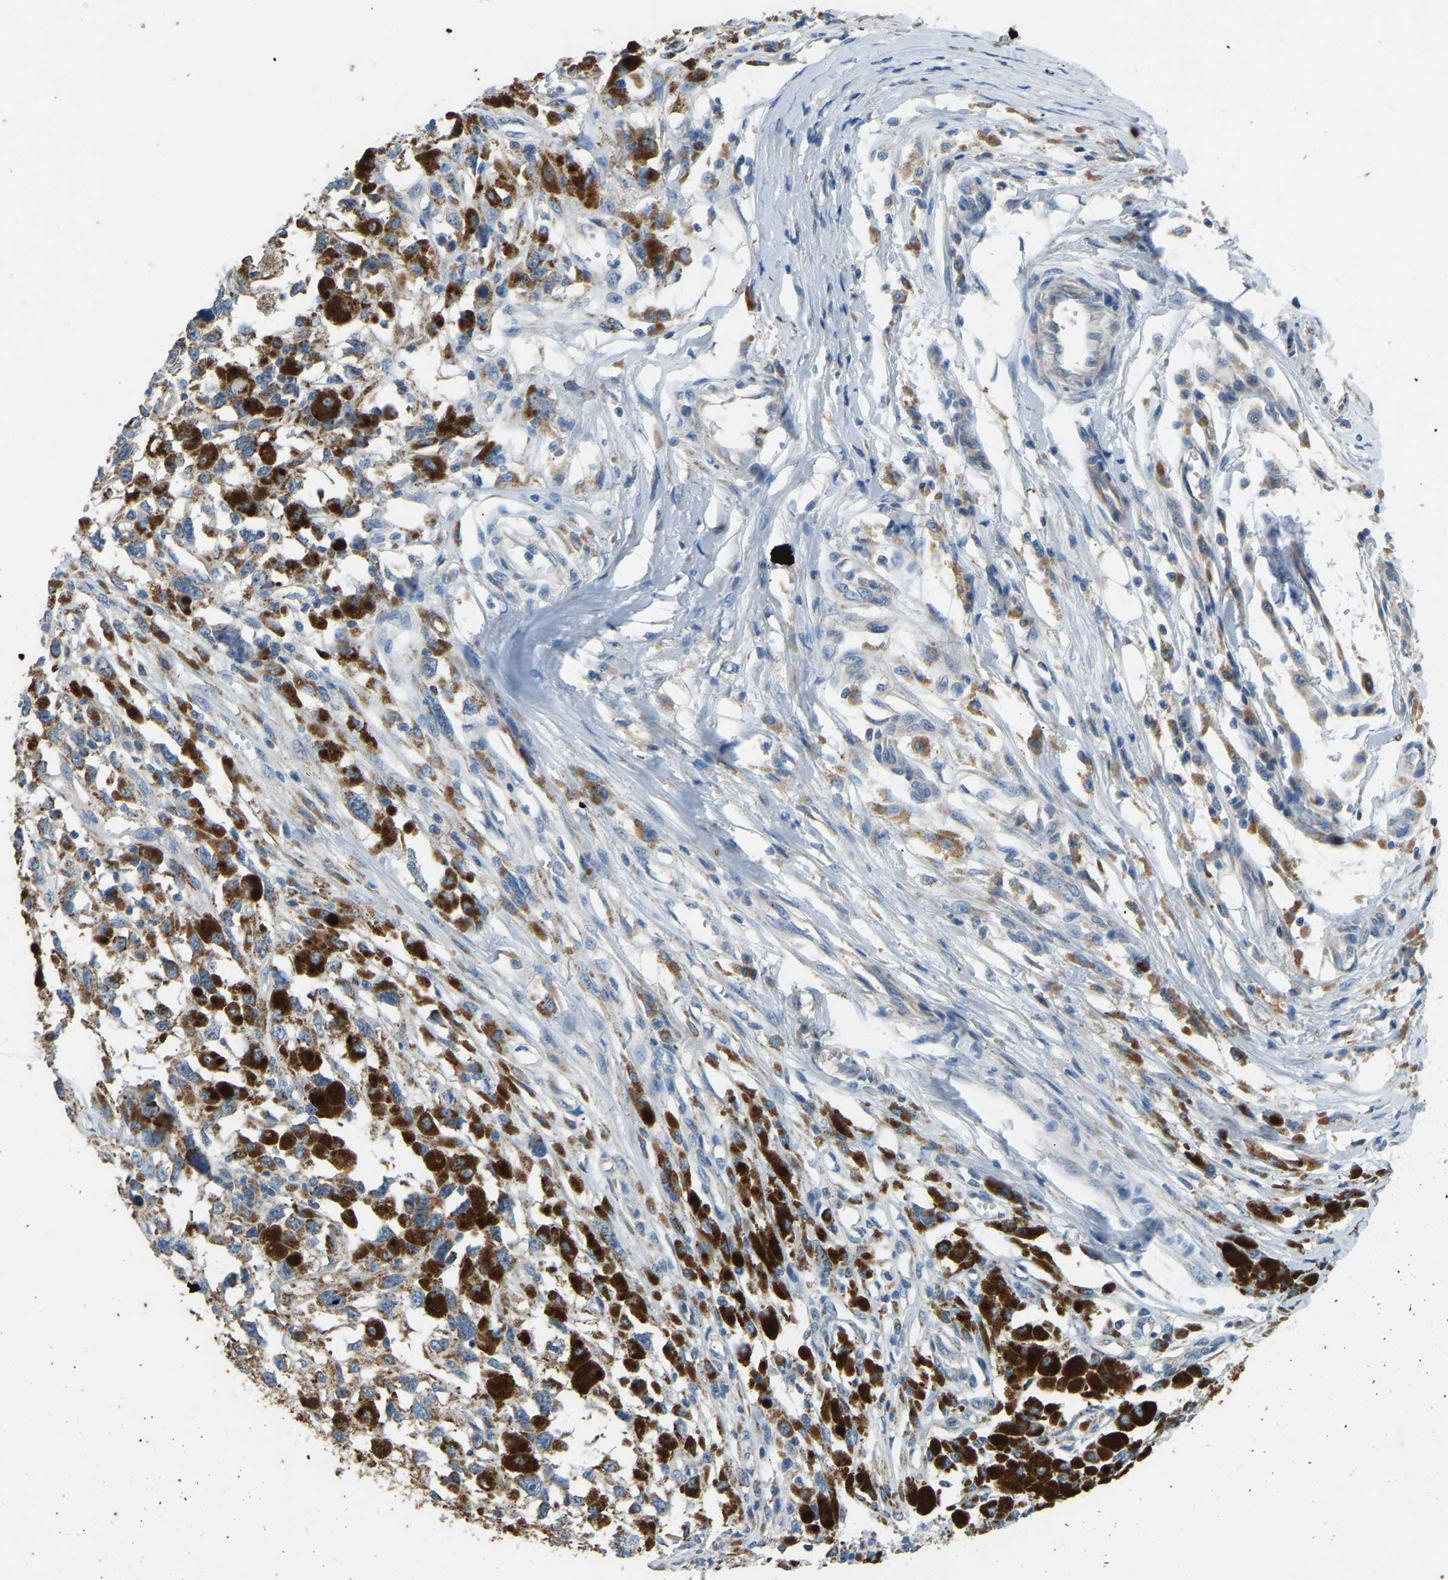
{"staining": {"intensity": "moderate", "quantity": ">75%", "location": "cytoplasmic/membranous"}, "tissue": "melanoma", "cell_type": "Tumor cells", "image_type": "cancer", "snomed": [{"axis": "morphology", "description": "Malignant melanoma, Metastatic site"}, {"axis": "topography", "description": "Lymph node"}], "caption": "Melanoma tissue displays moderate cytoplasmic/membranous positivity in approximately >75% of tumor cells", "gene": "ZNF200", "patient": {"sex": "male", "age": 59}}